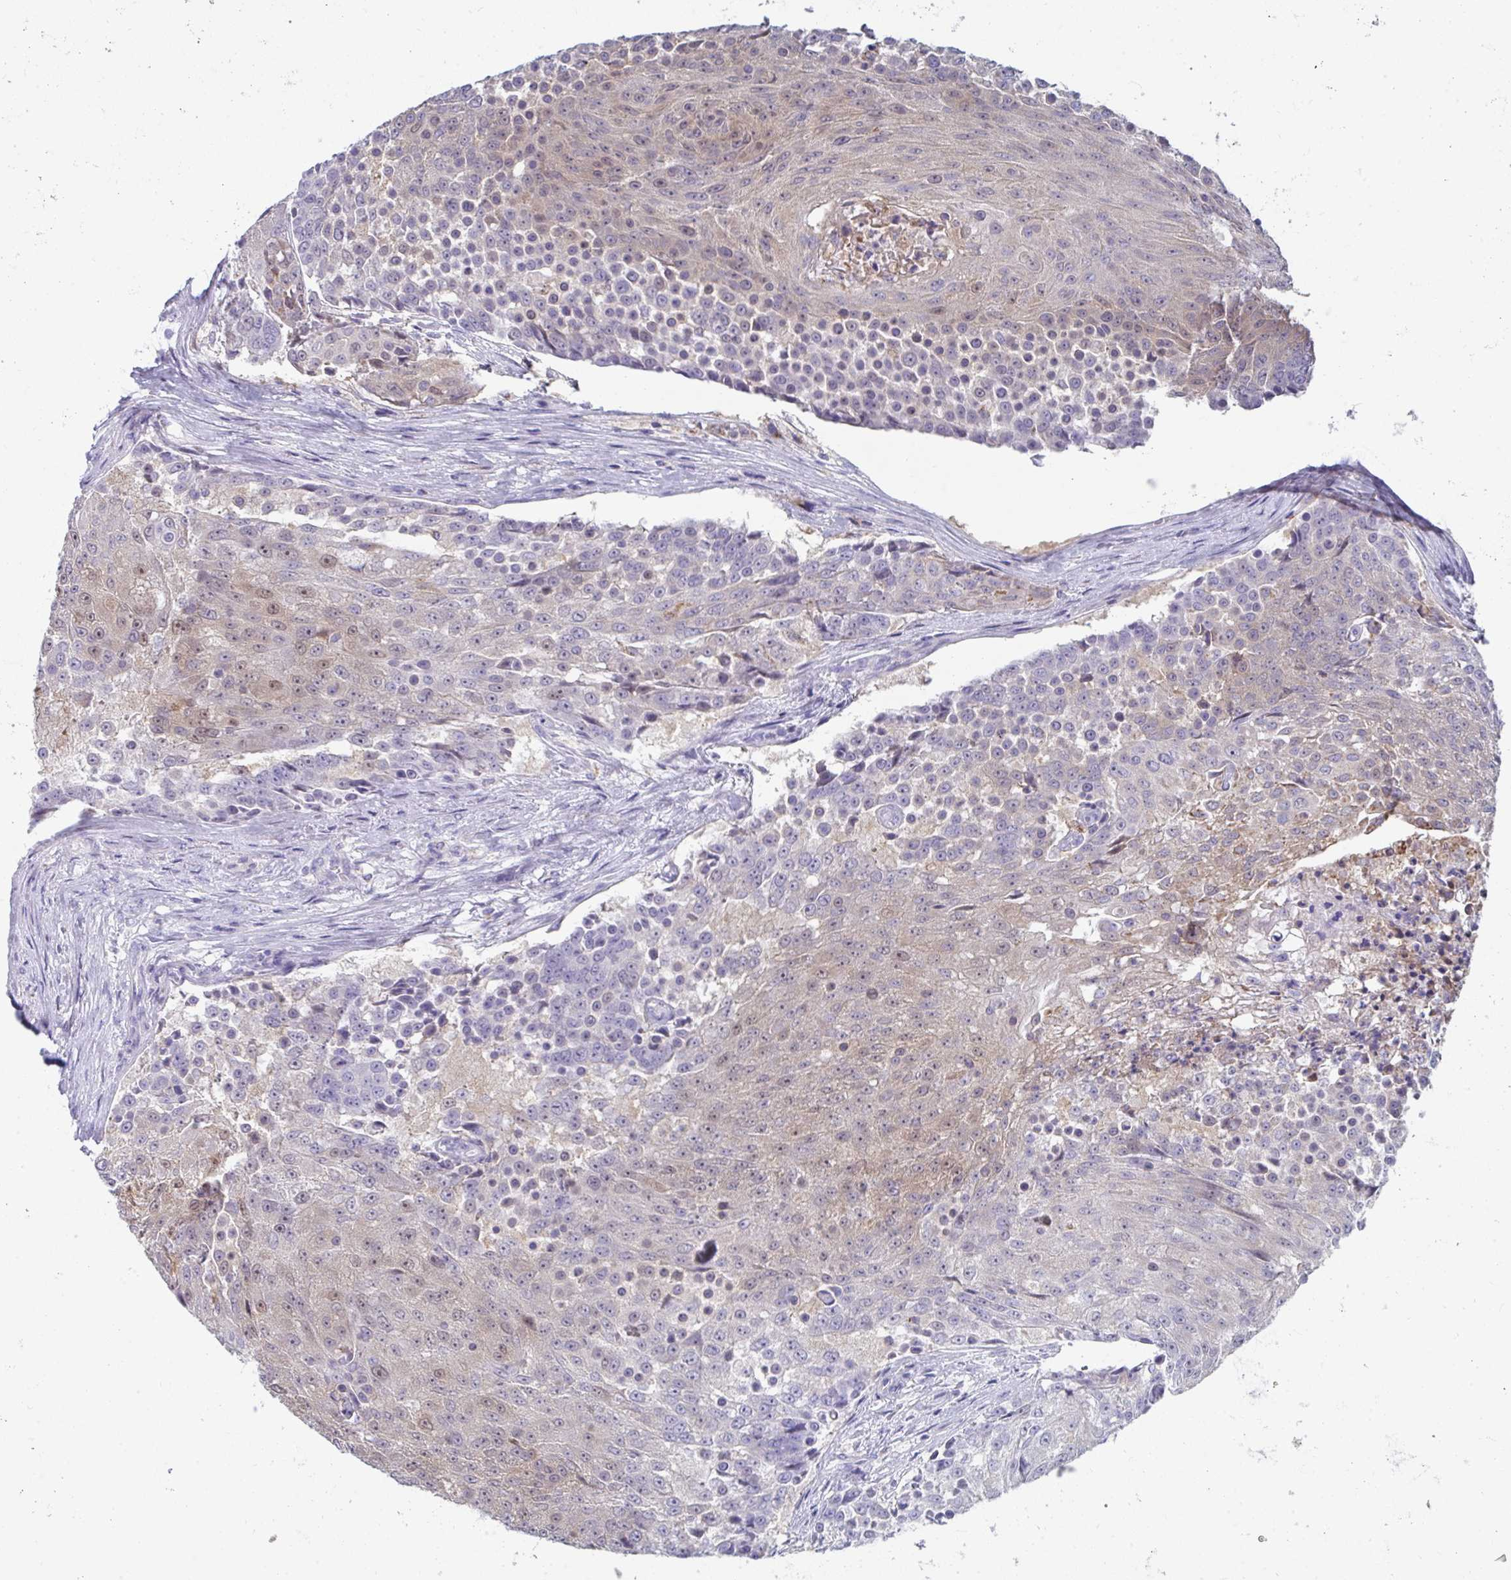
{"staining": {"intensity": "weak", "quantity": "25%-75%", "location": "cytoplasmic/membranous,nuclear"}, "tissue": "urothelial cancer", "cell_type": "Tumor cells", "image_type": "cancer", "snomed": [{"axis": "morphology", "description": "Urothelial carcinoma, High grade"}, {"axis": "topography", "description": "Urinary bladder"}], "caption": "Urothelial cancer stained with IHC demonstrates weak cytoplasmic/membranous and nuclear expression in about 25%-75% of tumor cells.", "gene": "MGAM2", "patient": {"sex": "female", "age": 63}}